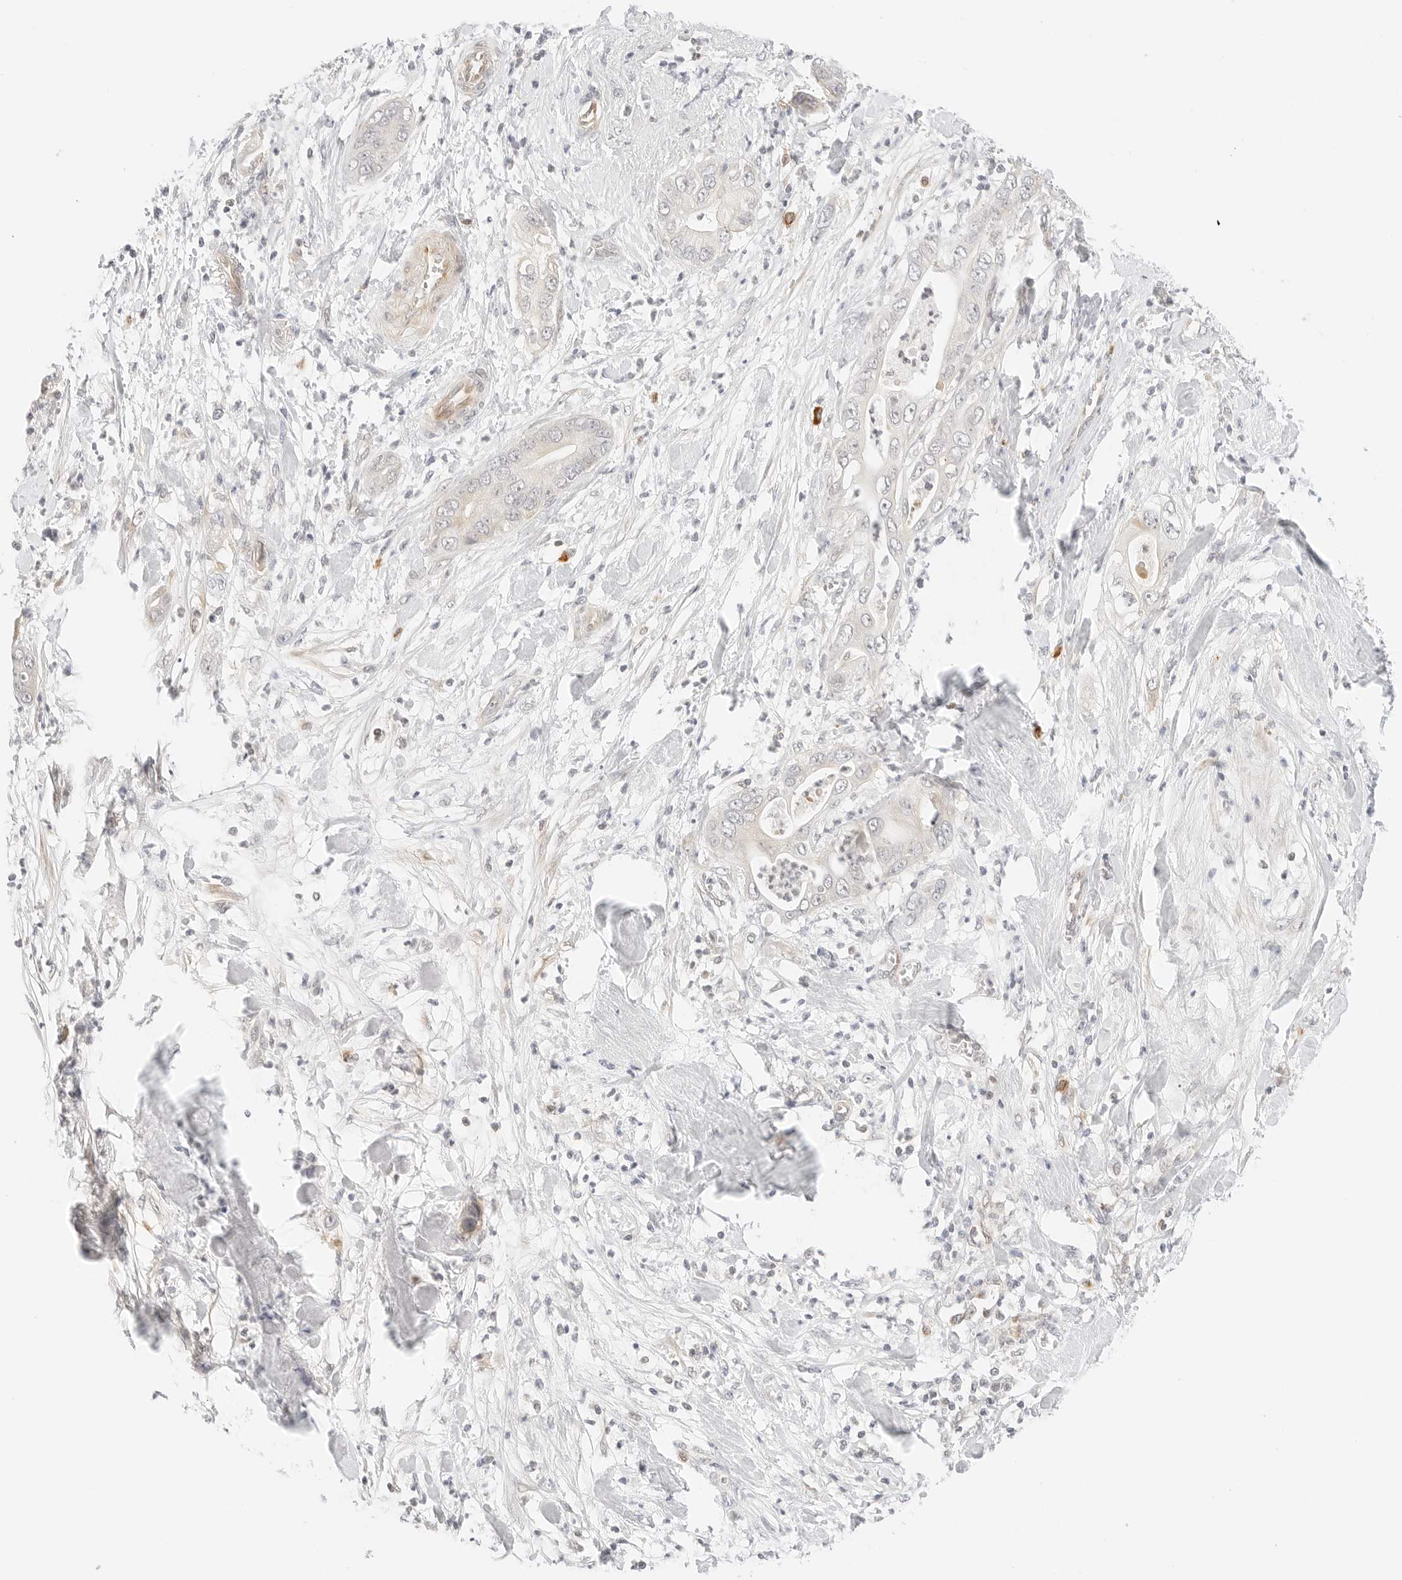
{"staining": {"intensity": "negative", "quantity": "none", "location": "none"}, "tissue": "pancreatic cancer", "cell_type": "Tumor cells", "image_type": "cancer", "snomed": [{"axis": "morphology", "description": "Adenocarcinoma, NOS"}, {"axis": "topography", "description": "Pancreas"}], "caption": "Protein analysis of adenocarcinoma (pancreatic) demonstrates no significant expression in tumor cells. (Stains: DAB (3,3'-diaminobenzidine) IHC with hematoxylin counter stain, Microscopy: brightfield microscopy at high magnification).", "gene": "TEKT2", "patient": {"sex": "female", "age": 78}}